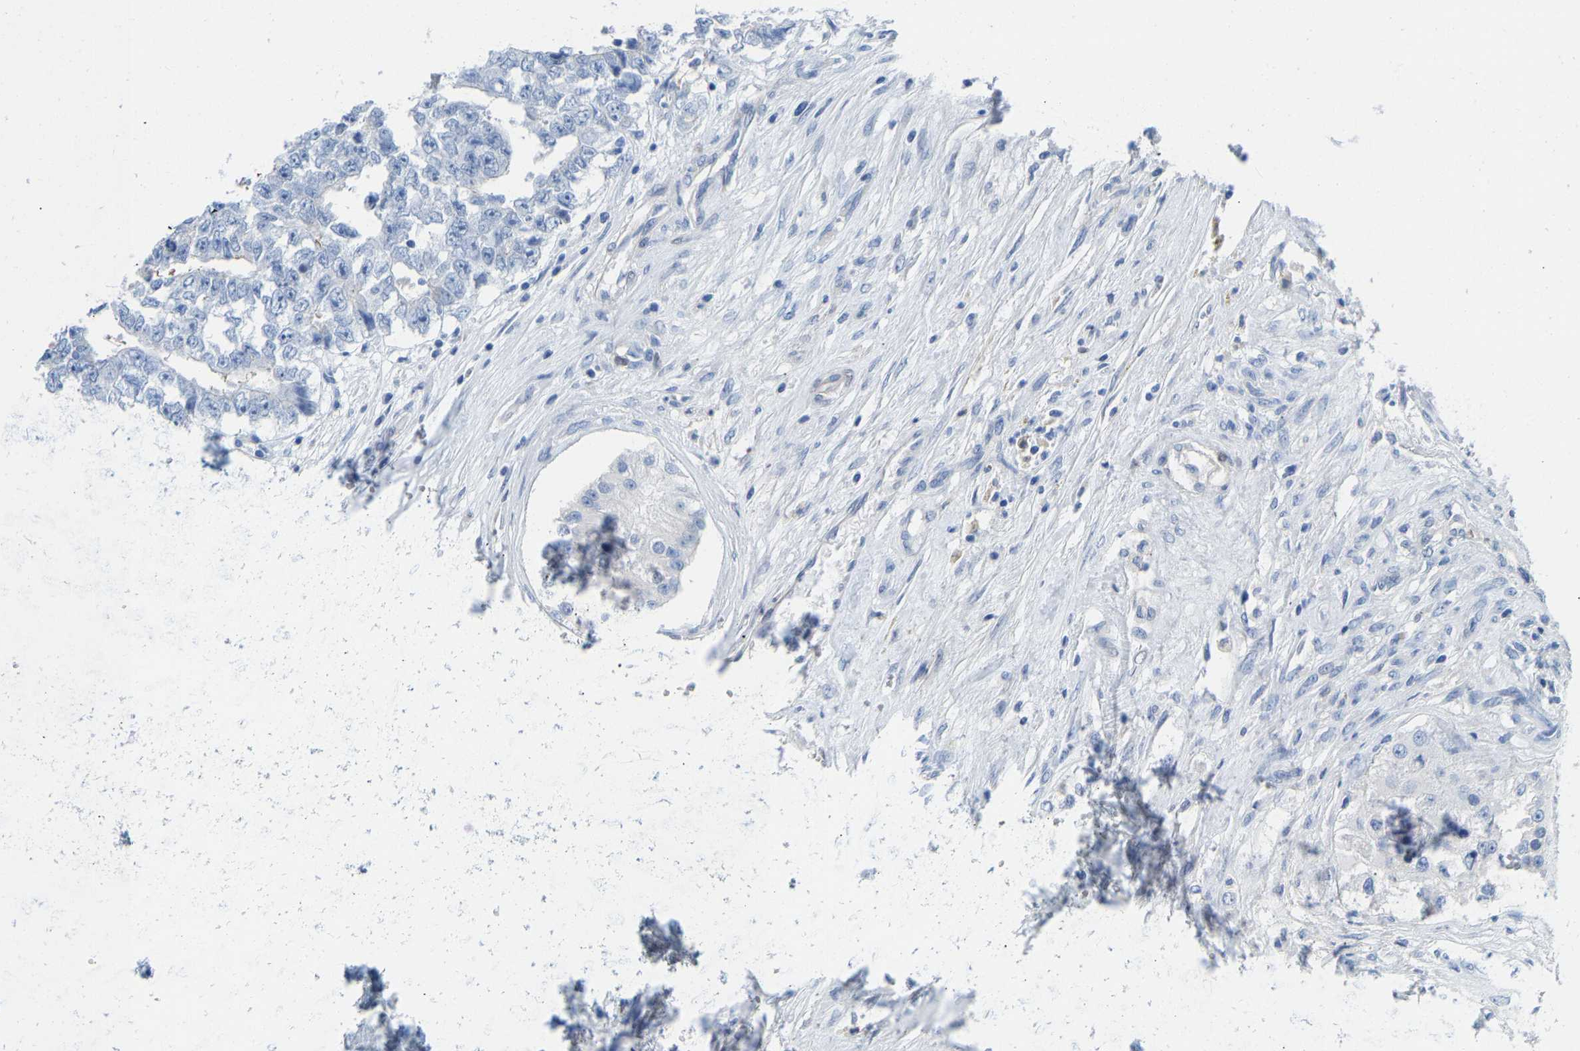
{"staining": {"intensity": "negative", "quantity": "none", "location": "none"}, "tissue": "testis cancer", "cell_type": "Tumor cells", "image_type": "cancer", "snomed": [{"axis": "morphology", "description": "Carcinoma, Embryonal, NOS"}, {"axis": "topography", "description": "Testis"}], "caption": "Histopathology image shows no protein positivity in tumor cells of embryonal carcinoma (testis) tissue.", "gene": "NKAIN3", "patient": {"sex": "male", "age": 25}}